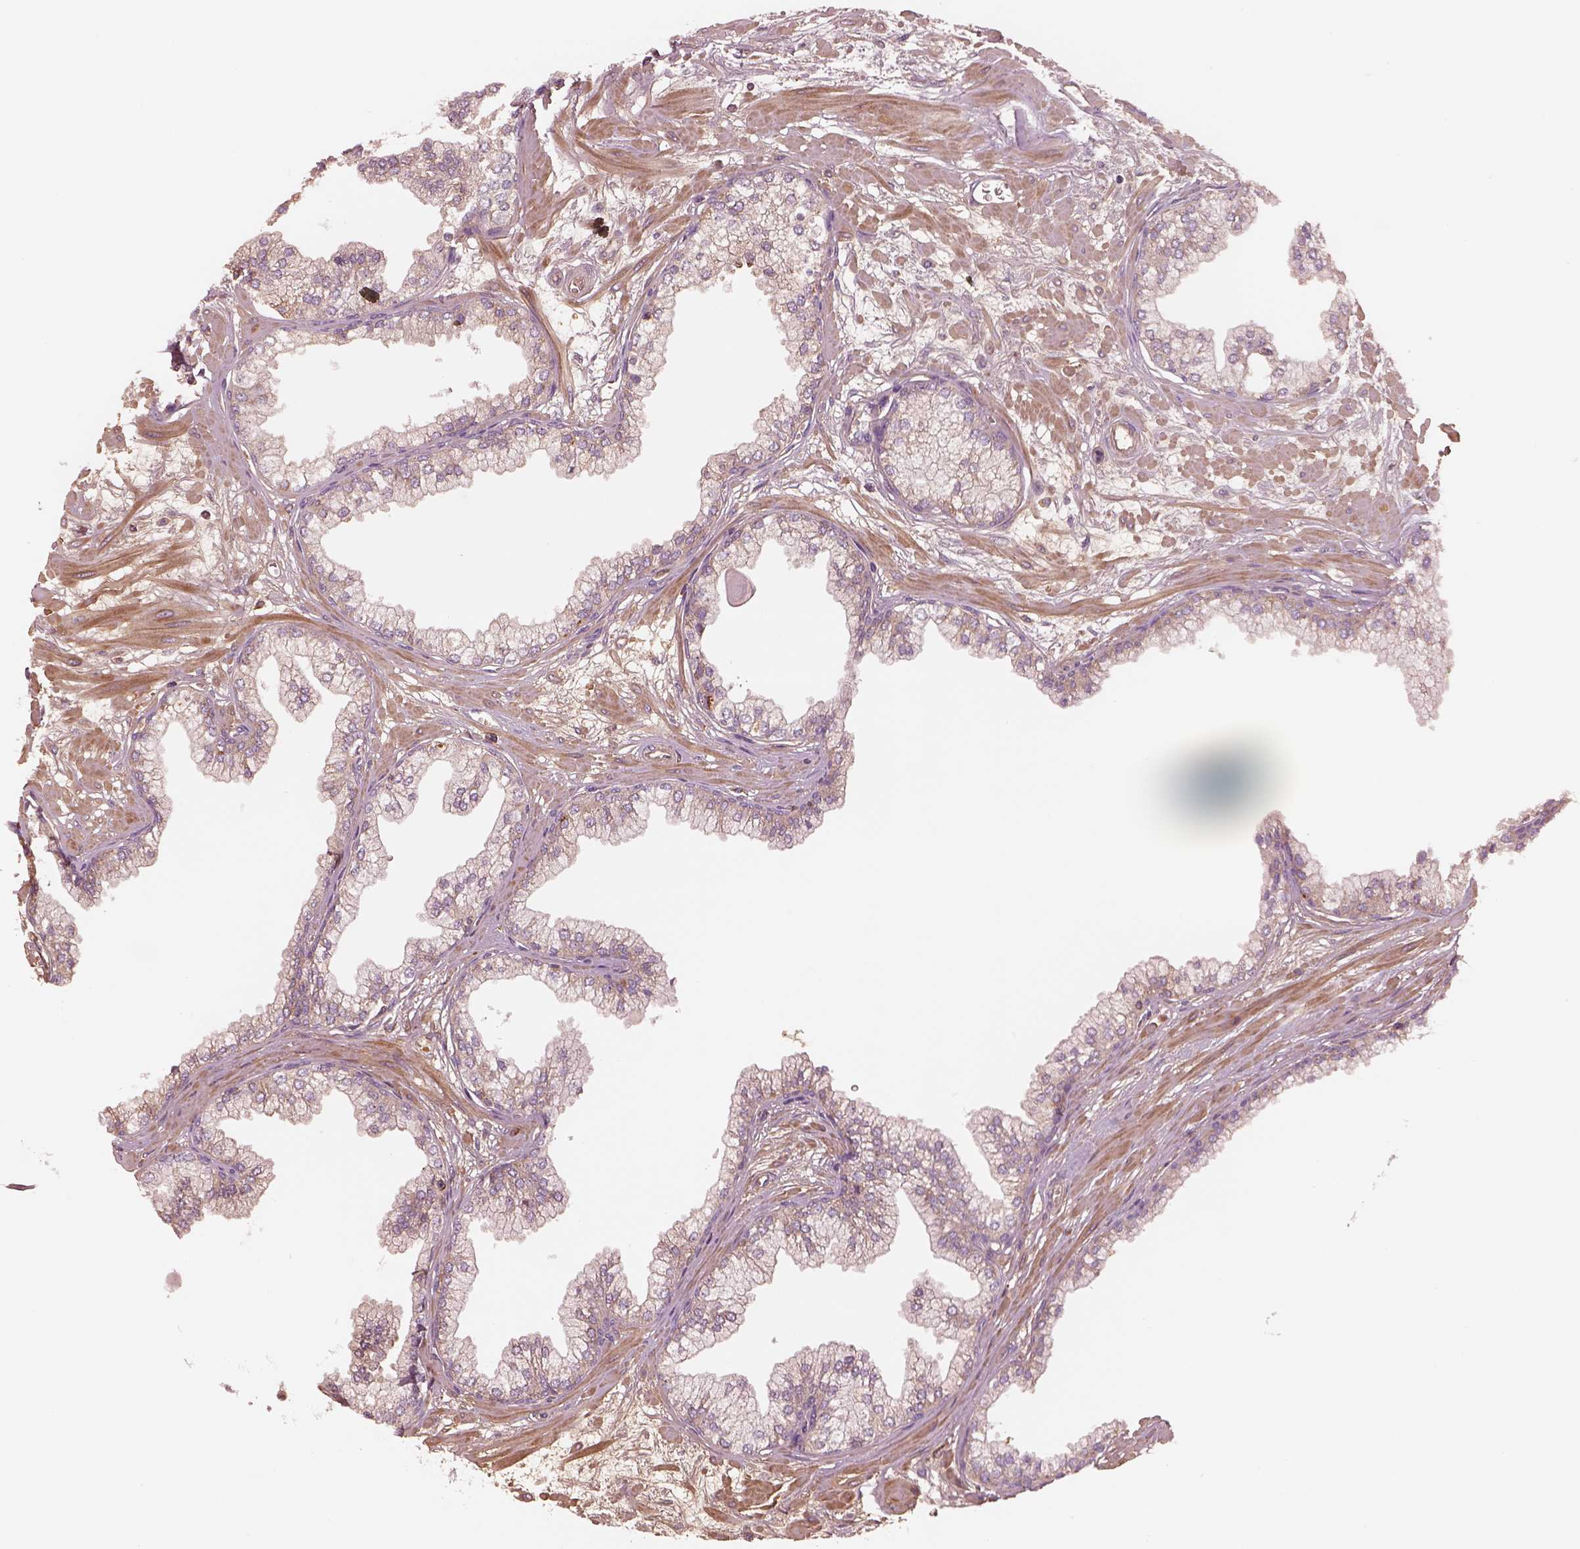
{"staining": {"intensity": "weak", "quantity": "<25%", "location": "cytoplasmic/membranous"}, "tissue": "prostate", "cell_type": "Glandular cells", "image_type": "normal", "snomed": [{"axis": "morphology", "description": "Normal tissue, NOS"}, {"axis": "topography", "description": "Prostate"}, {"axis": "topography", "description": "Peripheral nerve tissue"}], "caption": "This is an immunohistochemistry (IHC) photomicrograph of unremarkable human prostate. There is no positivity in glandular cells.", "gene": "ASCC2", "patient": {"sex": "male", "age": 61}}